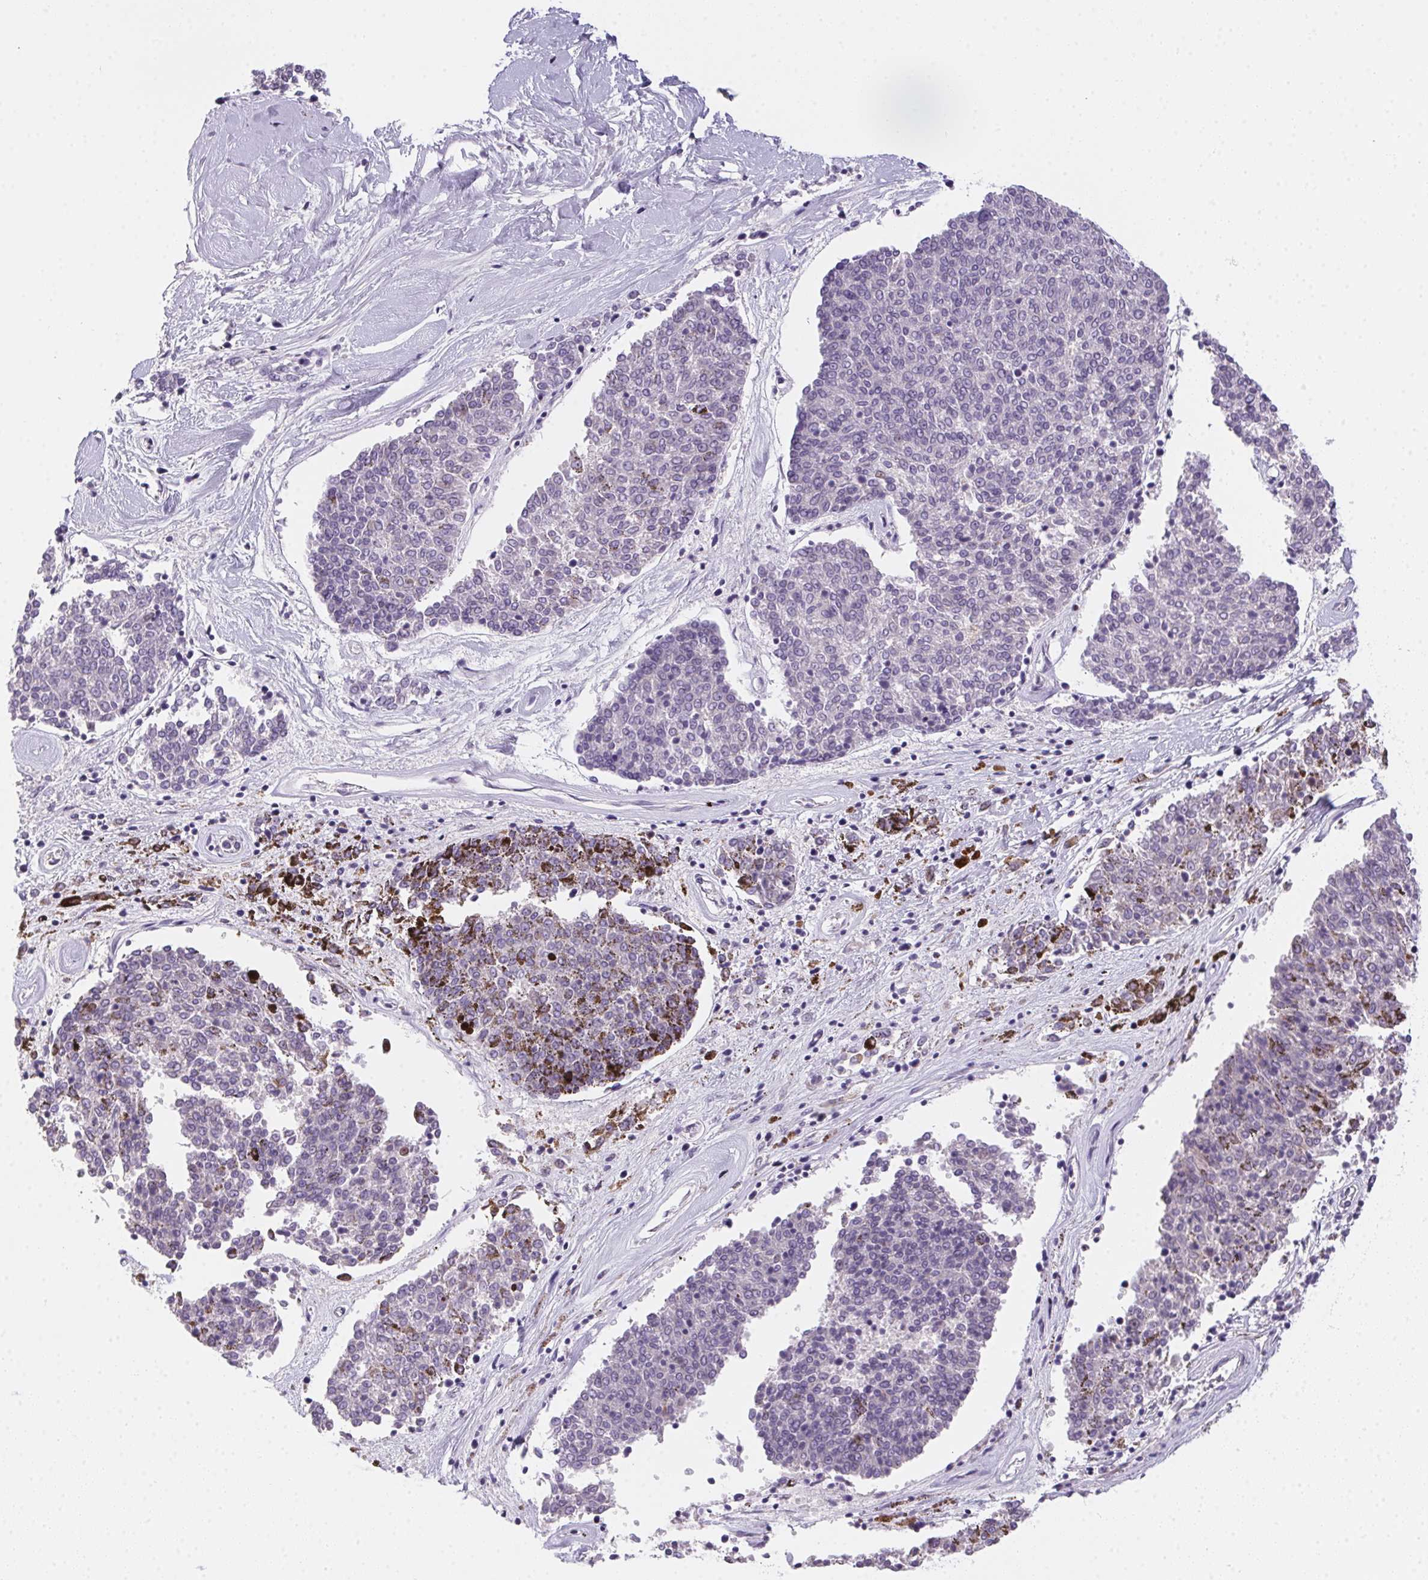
{"staining": {"intensity": "negative", "quantity": "none", "location": "none"}, "tissue": "melanoma", "cell_type": "Tumor cells", "image_type": "cancer", "snomed": [{"axis": "morphology", "description": "Malignant melanoma, NOS"}, {"axis": "topography", "description": "Skin"}], "caption": "High power microscopy image of an immunohistochemistry (IHC) micrograph of melanoma, revealing no significant staining in tumor cells. (Stains: DAB (3,3'-diaminobenzidine) immunohistochemistry with hematoxylin counter stain, Microscopy: brightfield microscopy at high magnification).", "gene": "HELLS", "patient": {"sex": "female", "age": 72}}